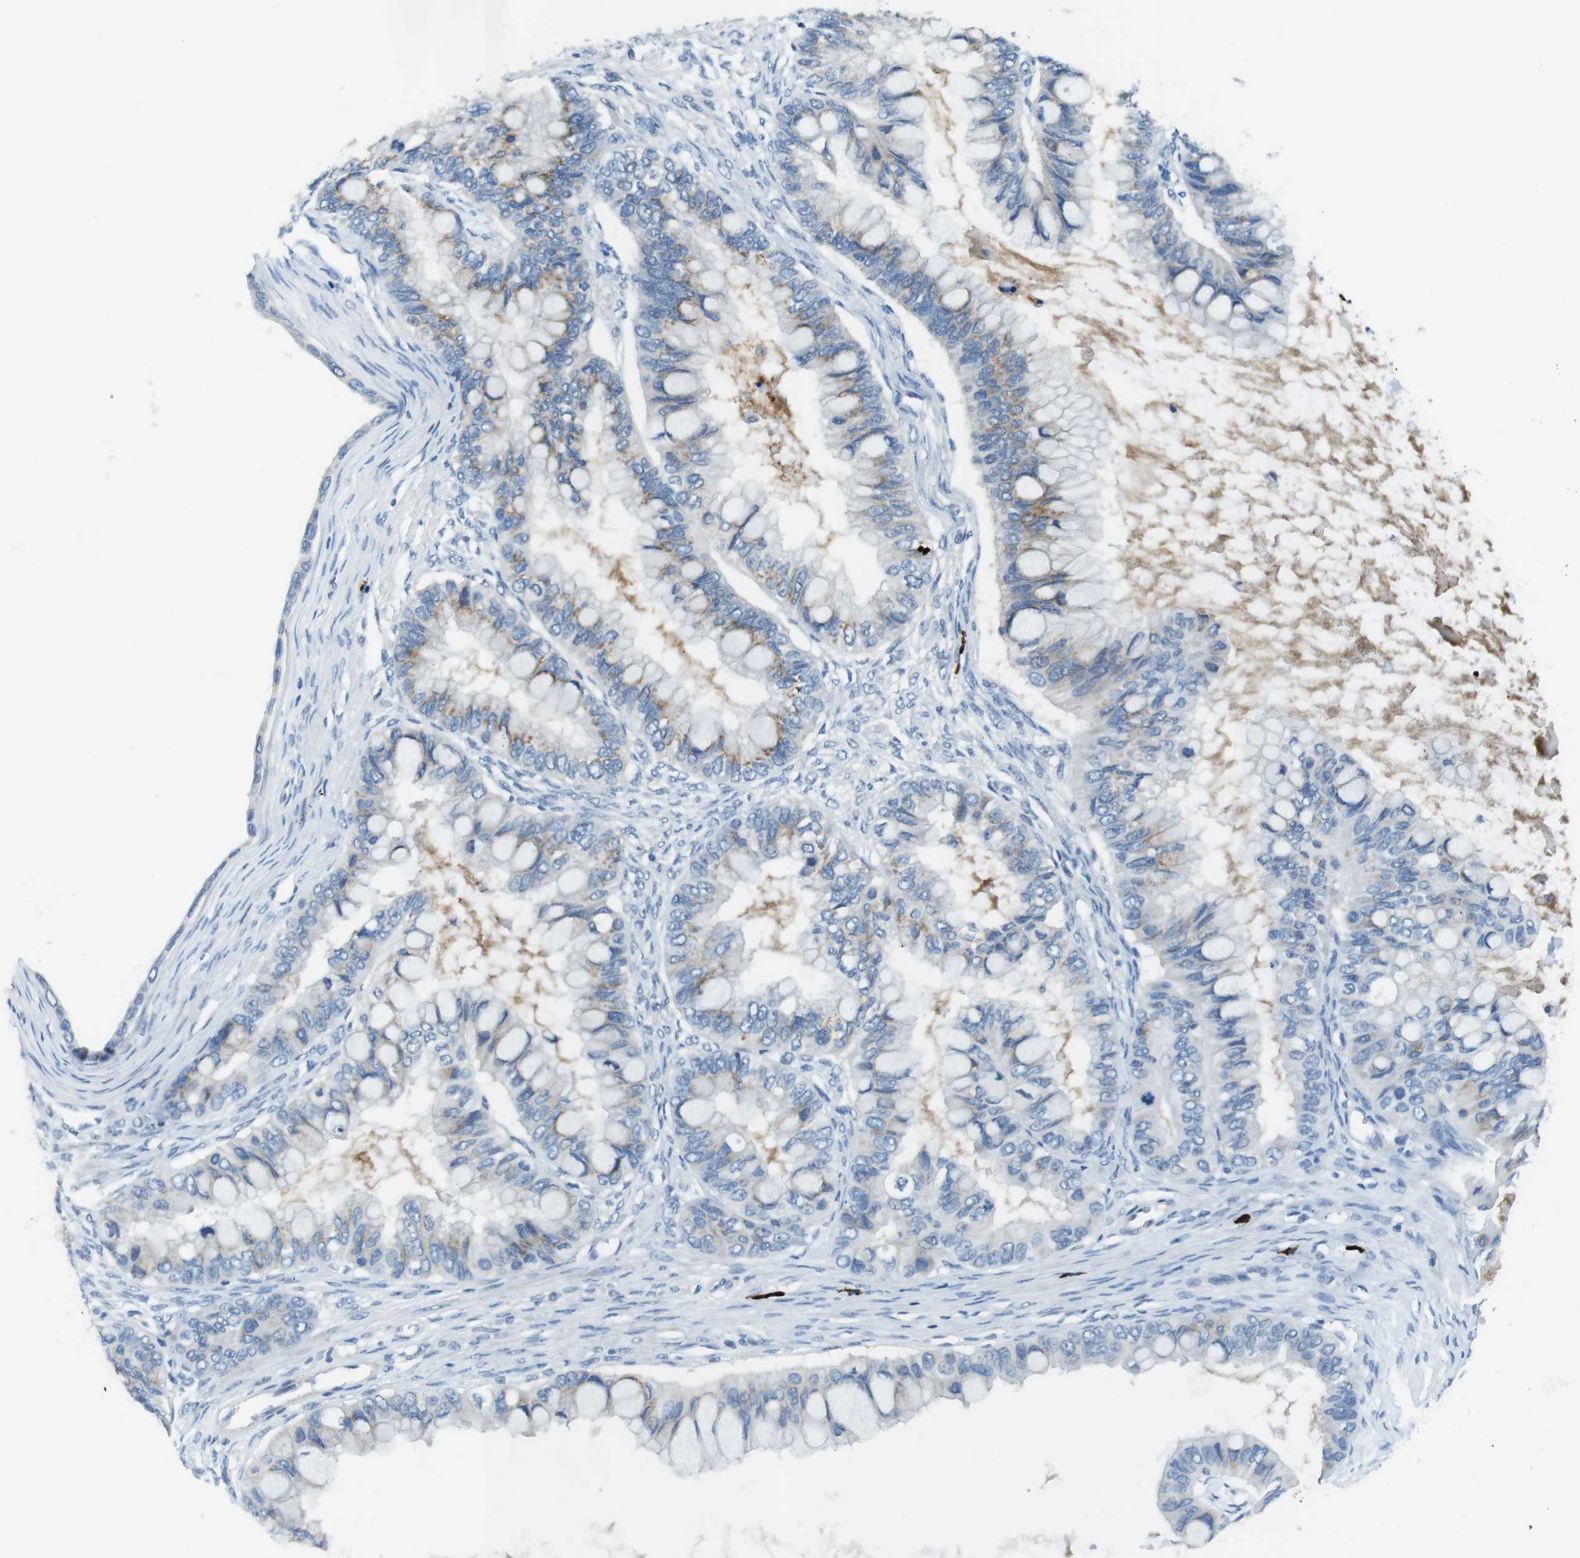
{"staining": {"intensity": "weak", "quantity": "<25%", "location": "cytoplasmic/membranous"}, "tissue": "ovarian cancer", "cell_type": "Tumor cells", "image_type": "cancer", "snomed": [{"axis": "morphology", "description": "Cystadenocarcinoma, mucinous, NOS"}, {"axis": "topography", "description": "Ovary"}], "caption": "IHC photomicrograph of neoplastic tissue: mucinous cystadenocarcinoma (ovarian) stained with DAB (3,3'-diaminobenzidine) exhibits no significant protein expression in tumor cells. (DAB immunohistochemistry with hematoxylin counter stain).", "gene": "SLC35A3", "patient": {"sex": "female", "age": 80}}